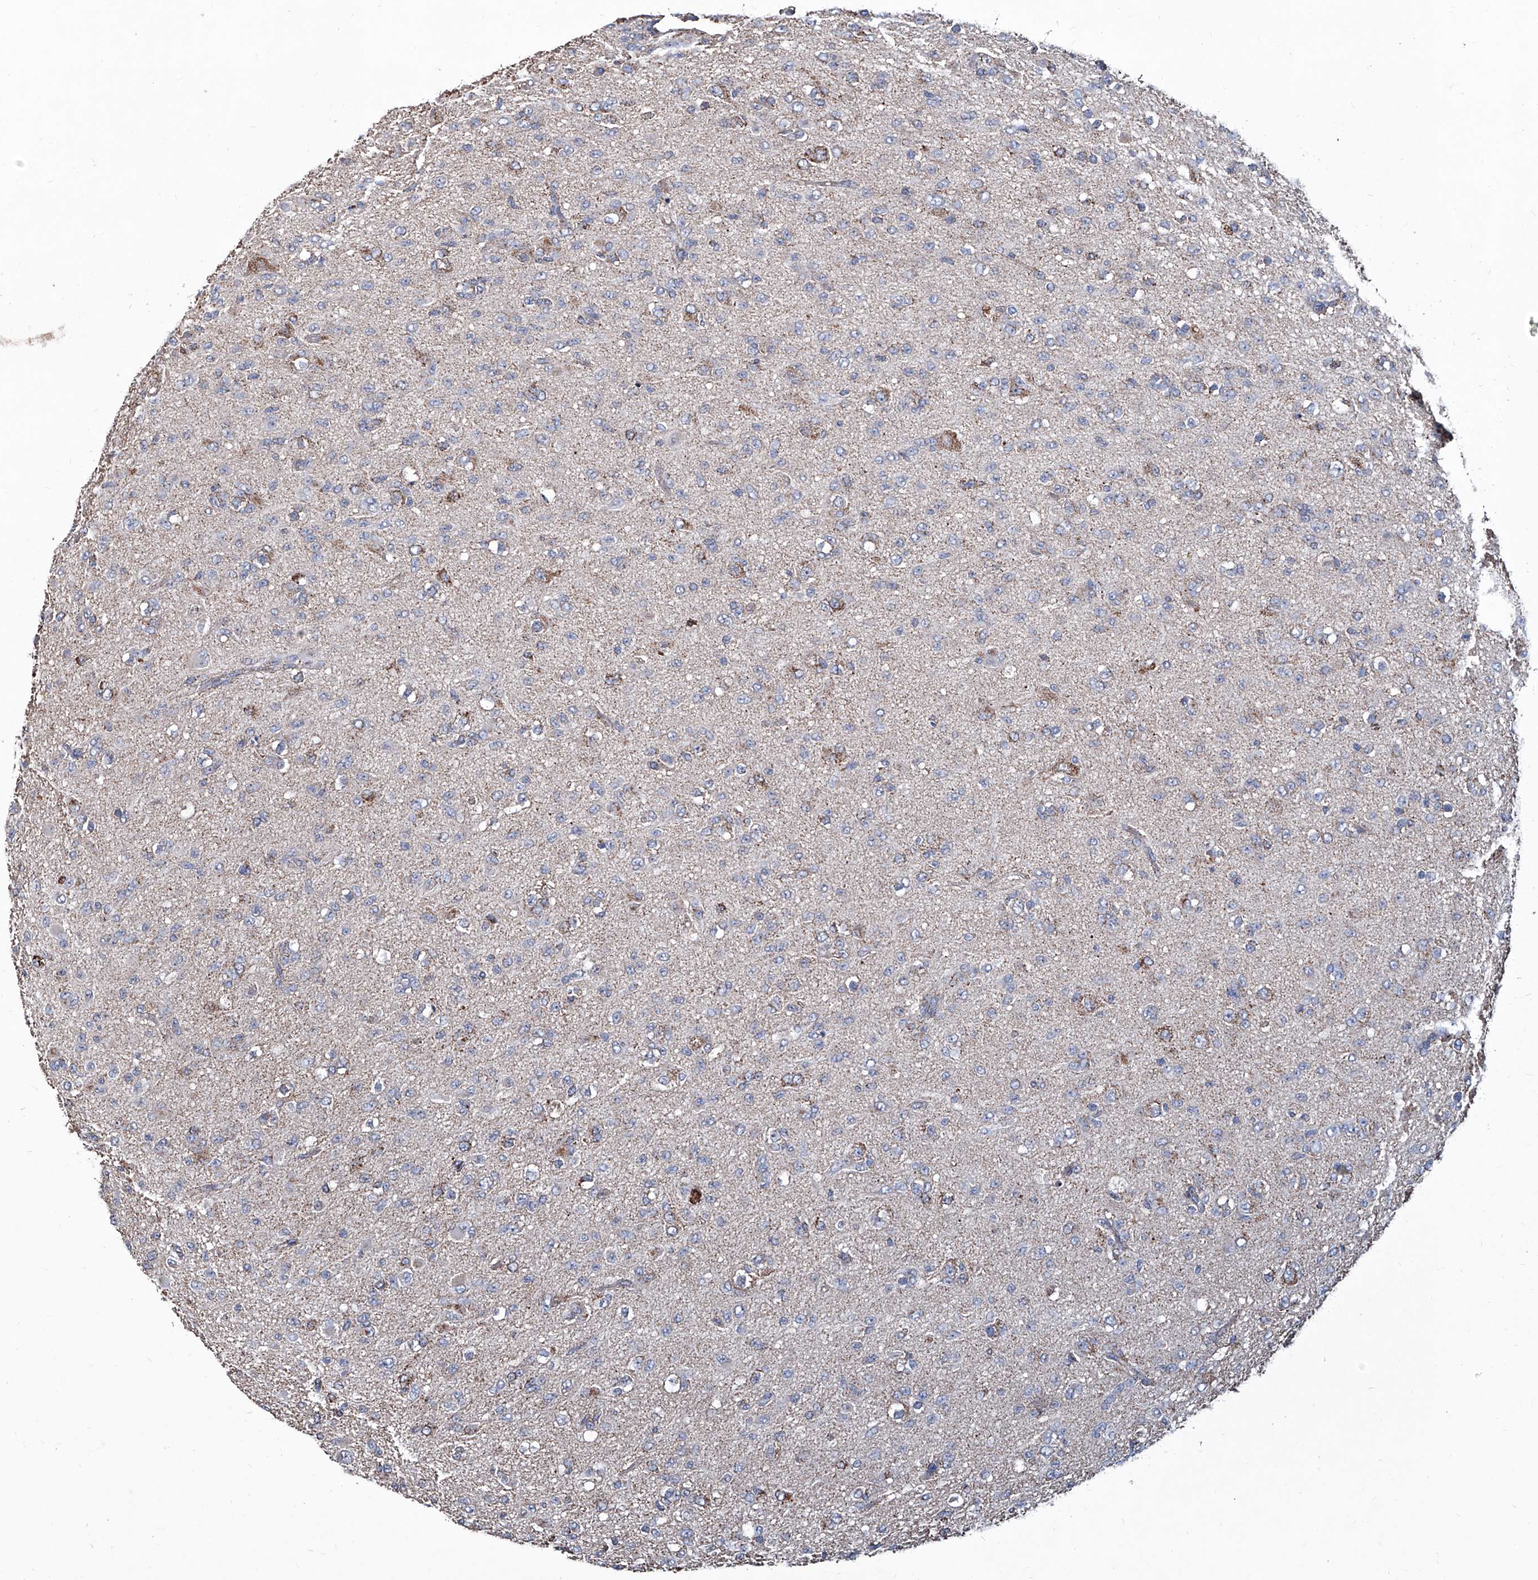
{"staining": {"intensity": "moderate", "quantity": "<25%", "location": "cytoplasmic/membranous"}, "tissue": "glioma", "cell_type": "Tumor cells", "image_type": "cancer", "snomed": [{"axis": "morphology", "description": "Glioma, malignant, Low grade"}, {"axis": "topography", "description": "Brain"}], "caption": "Glioma stained with DAB (3,3'-diaminobenzidine) immunohistochemistry (IHC) demonstrates low levels of moderate cytoplasmic/membranous staining in about <25% of tumor cells. (Stains: DAB (3,3'-diaminobenzidine) in brown, nuclei in blue, Microscopy: brightfield microscopy at high magnification).", "gene": "NHS", "patient": {"sex": "male", "age": 65}}